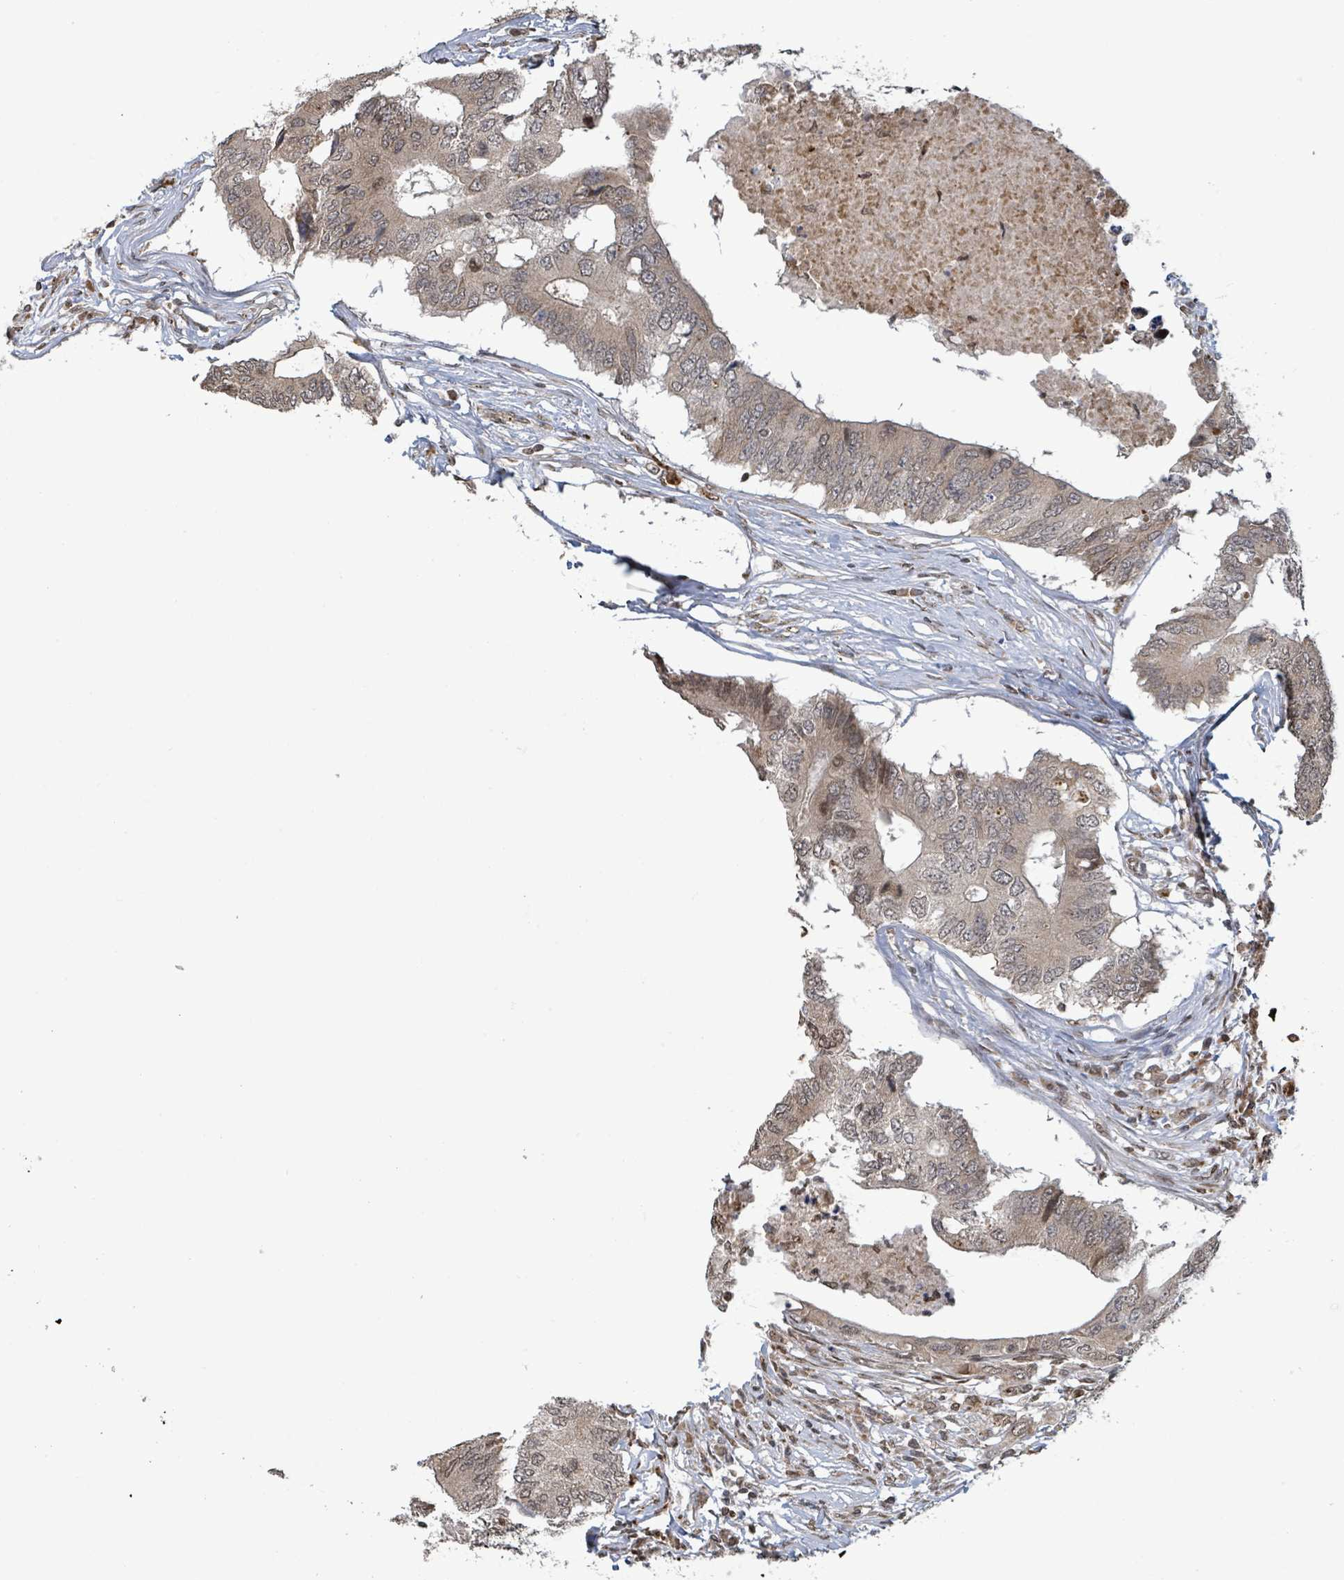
{"staining": {"intensity": "weak", "quantity": ">75%", "location": "cytoplasmic/membranous,nuclear"}, "tissue": "colorectal cancer", "cell_type": "Tumor cells", "image_type": "cancer", "snomed": [{"axis": "morphology", "description": "Adenocarcinoma, NOS"}, {"axis": "topography", "description": "Colon"}], "caption": "A brown stain labels weak cytoplasmic/membranous and nuclear positivity of a protein in human adenocarcinoma (colorectal) tumor cells.", "gene": "SBF2", "patient": {"sex": "male", "age": 71}}